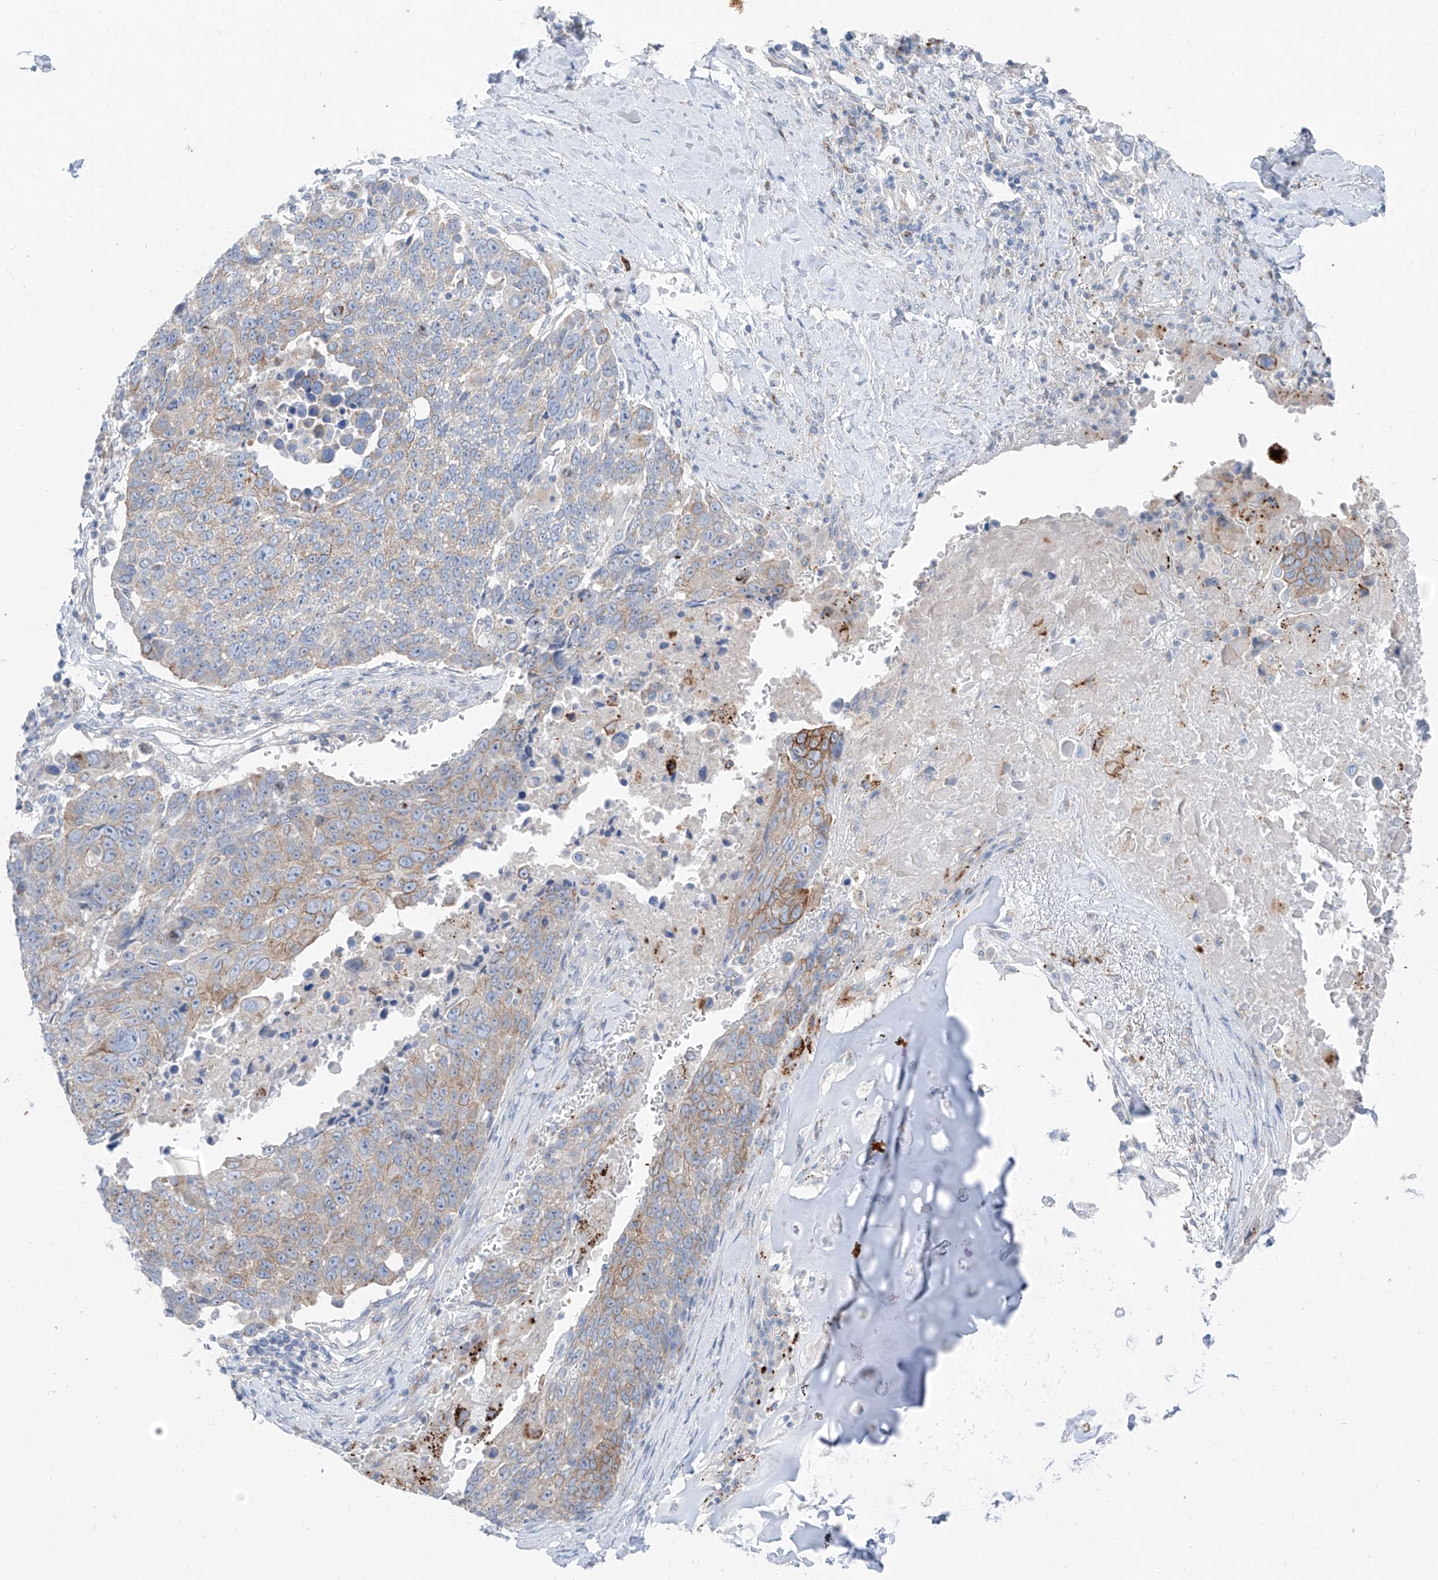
{"staining": {"intensity": "moderate", "quantity": "<25%", "location": "cytoplasmic/membranous"}, "tissue": "lung cancer", "cell_type": "Tumor cells", "image_type": "cancer", "snomed": [{"axis": "morphology", "description": "Squamous cell carcinoma, NOS"}, {"axis": "topography", "description": "Lung"}], "caption": "Protein expression analysis of human lung cancer reveals moderate cytoplasmic/membranous staining in approximately <25% of tumor cells.", "gene": "GPR137C", "patient": {"sex": "male", "age": 66}}